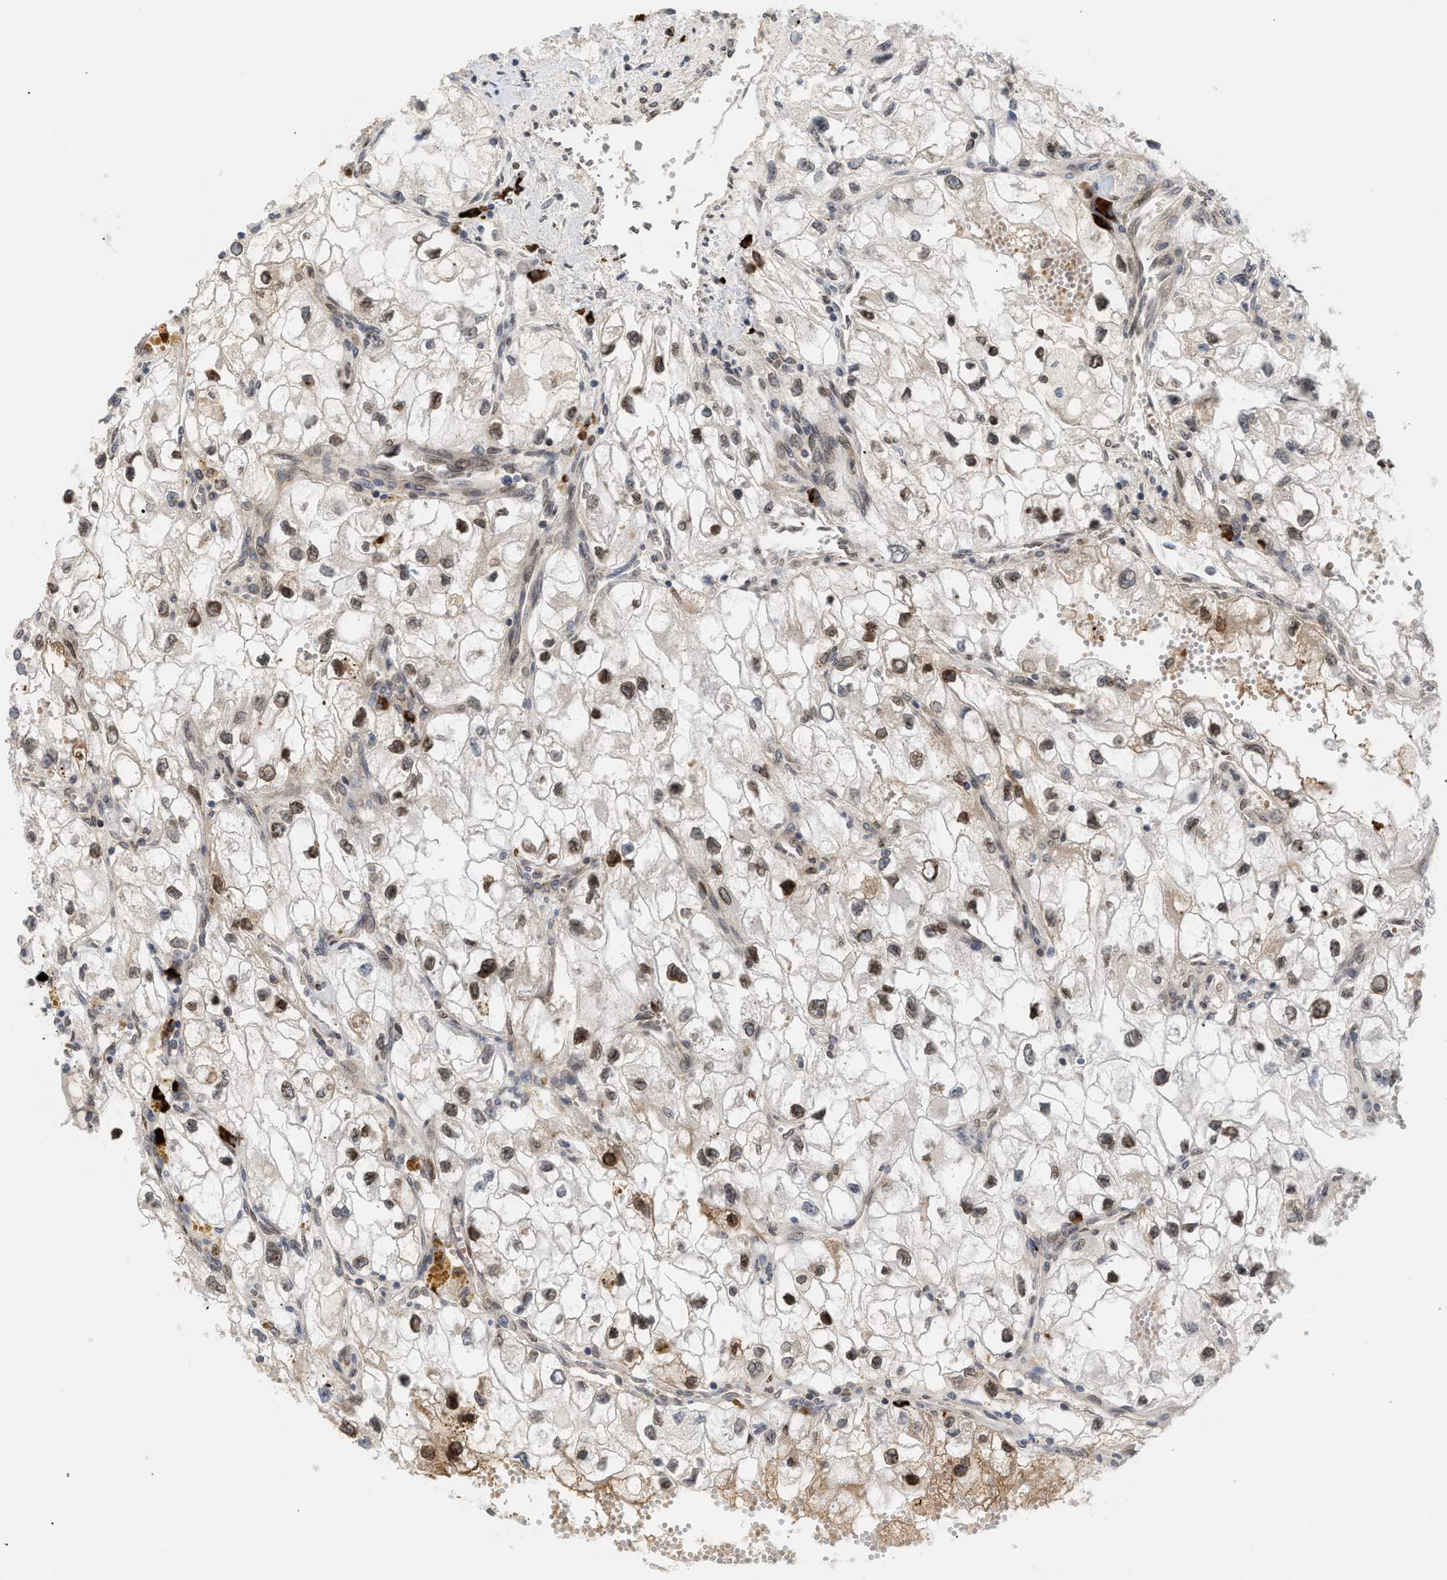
{"staining": {"intensity": "moderate", "quantity": ">75%", "location": "nuclear"}, "tissue": "renal cancer", "cell_type": "Tumor cells", "image_type": "cancer", "snomed": [{"axis": "morphology", "description": "Adenocarcinoma, NOS"}, {"axis": "topography", "description": "Kidney"}], "caption": "Tumor cells exhibit moderate nuclear positivity in approximately >75% of cells in renal cancer (adenocarcinoma).", "gene": "NUP62", "patient": {"sex": "female", "age": 70}}